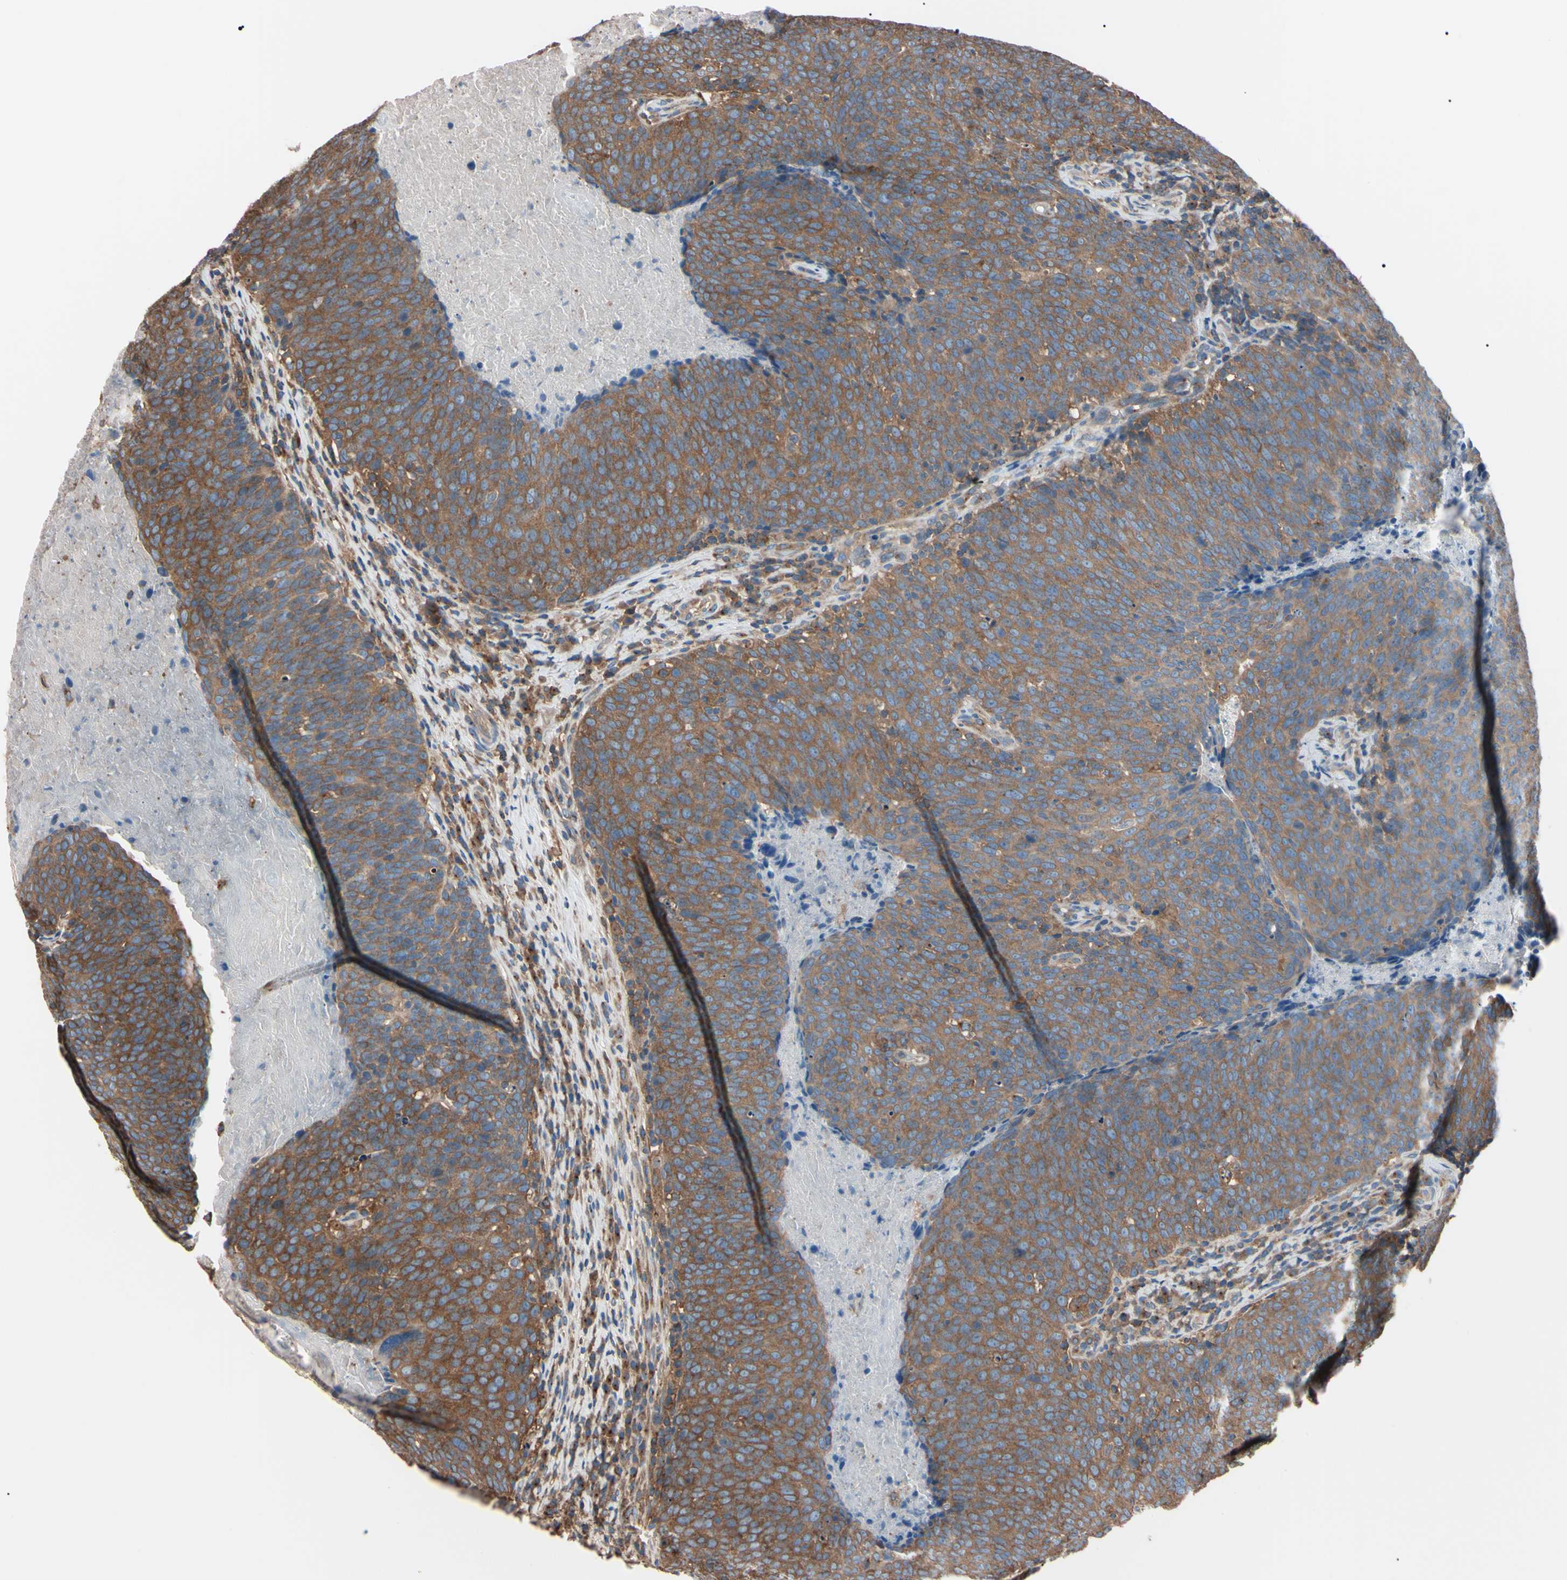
{"staining": {"intensity": "moderate", "quantity": ">75%", "location": "cytoplasmic/membranous"}, "tissue": "head and neck cancer", "cell_type": "Tumor cells", "image_type": "cancer", "snomed": [{"axis": "morphology", "description": "Squamous cell carcinoma, NOS"}, {"axis": "morphology", "description": "Squamous cell carcinoma, metastatic, NOS"}, {"axis": "topography", "description": "Lymph node"}, {"axis": "topography", "description": "Head-Neck"}], "caption": "The image reveals immunohistochemical staining of head and neck metastatic squamous cell carcinoma. There is moderate cytoplasmic/membranous staining is identified in about >75% of tumor cells.", "gene": "PRKACA", "patient": {"sex": "male", "age": 62}}